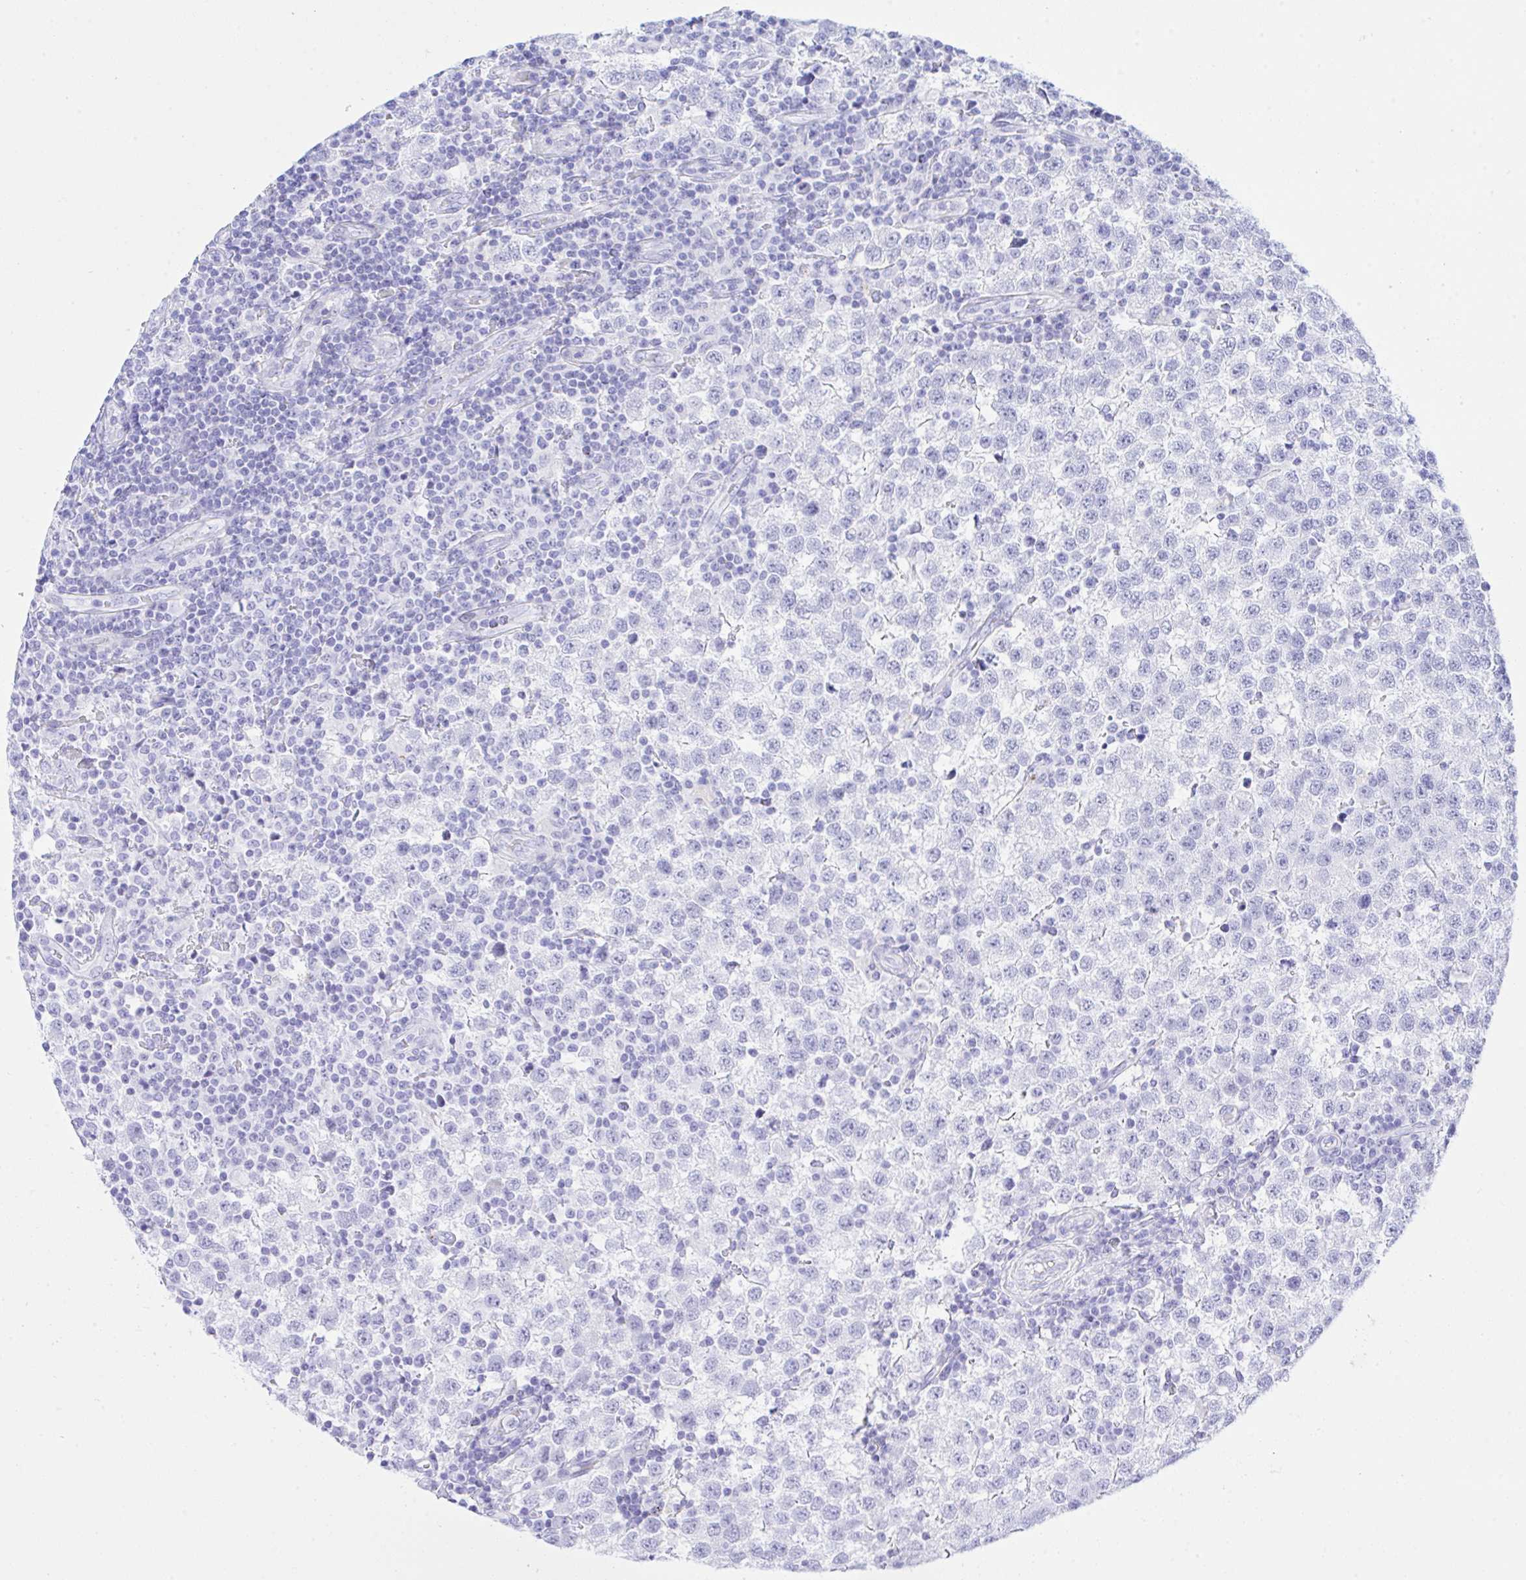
{"staining": {"intensity": "negative", "quantity": "none", "location": "none"}, "tissue": "testis cancer", "cell_type": "Tumor cells", "image_type": "cancer", "snomed": [{"axis": "morphology", "description": "Seminoma, NOS"}, {"axis": "topography", "description": "Testis"}], "caption": "Immunohistochemical staining of human testis cancer reveals no significant staining in tumor cells.", "gene": "SELENOV", "patient": {"sex": "male", "age": 34}}